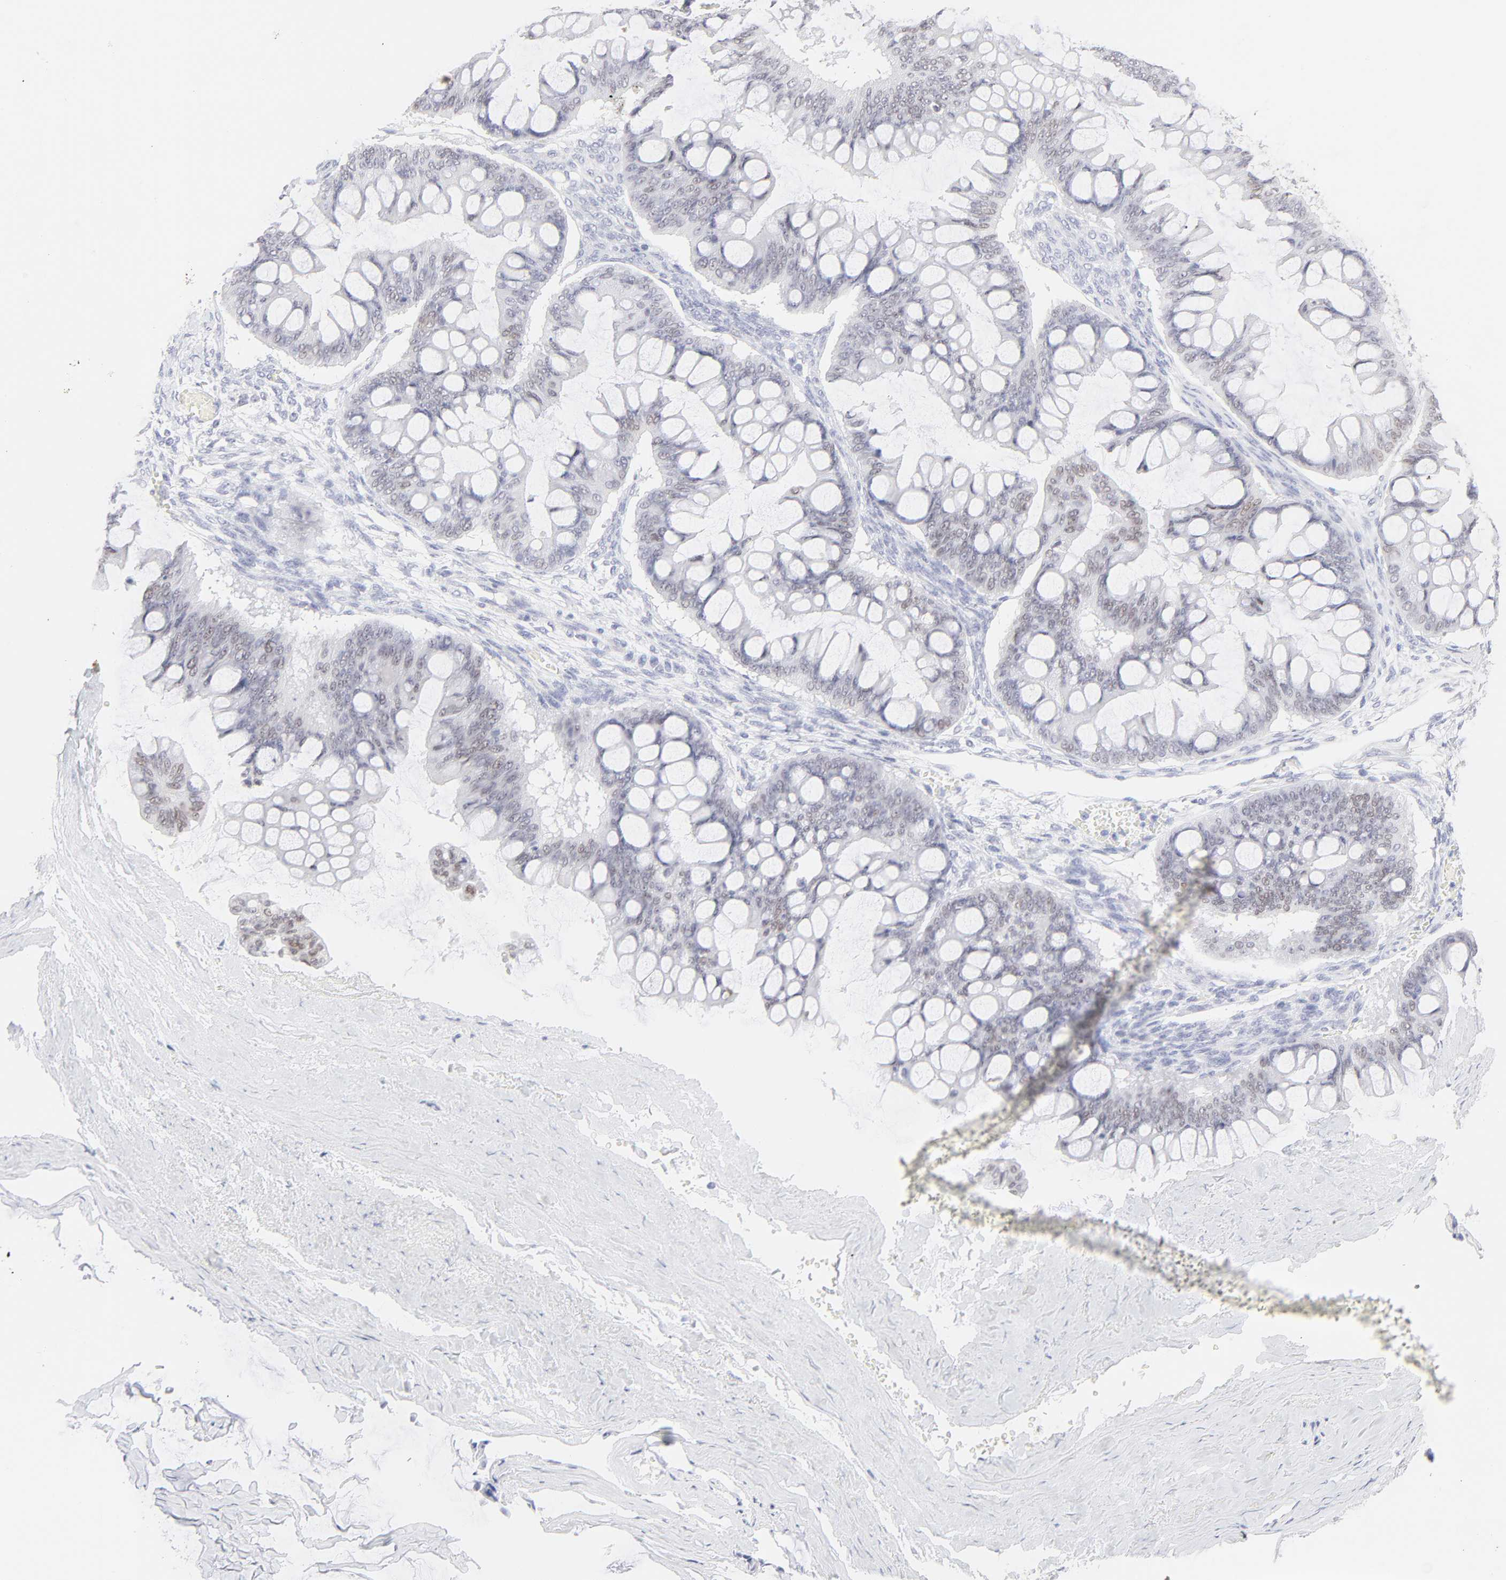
{"staining": {"intensity": "weak", "quantity": "<25%", "location": "nuclear"}, "tissue": "ovarian cancer", "cell_type": "Tumor cells", "image_type": "cancer", "snomed": [{"axis": "morphology", "description": "Cystadenocarcinoma, mucinous, NOS"}, {"axis": "topography", "description": "Ovary"}], "caption": "Immunohistochemistry of ovarian mucinous cystadenocarcinoma shows no positivity in tumor cells. Brightfield microscopy of immunohistochemistry (IHC) stained with DAB (brown) and hematoxylin (blue), captured at high magnification.", "gene": "ELF3", "patient": {"sex": "female", "age": 73}}